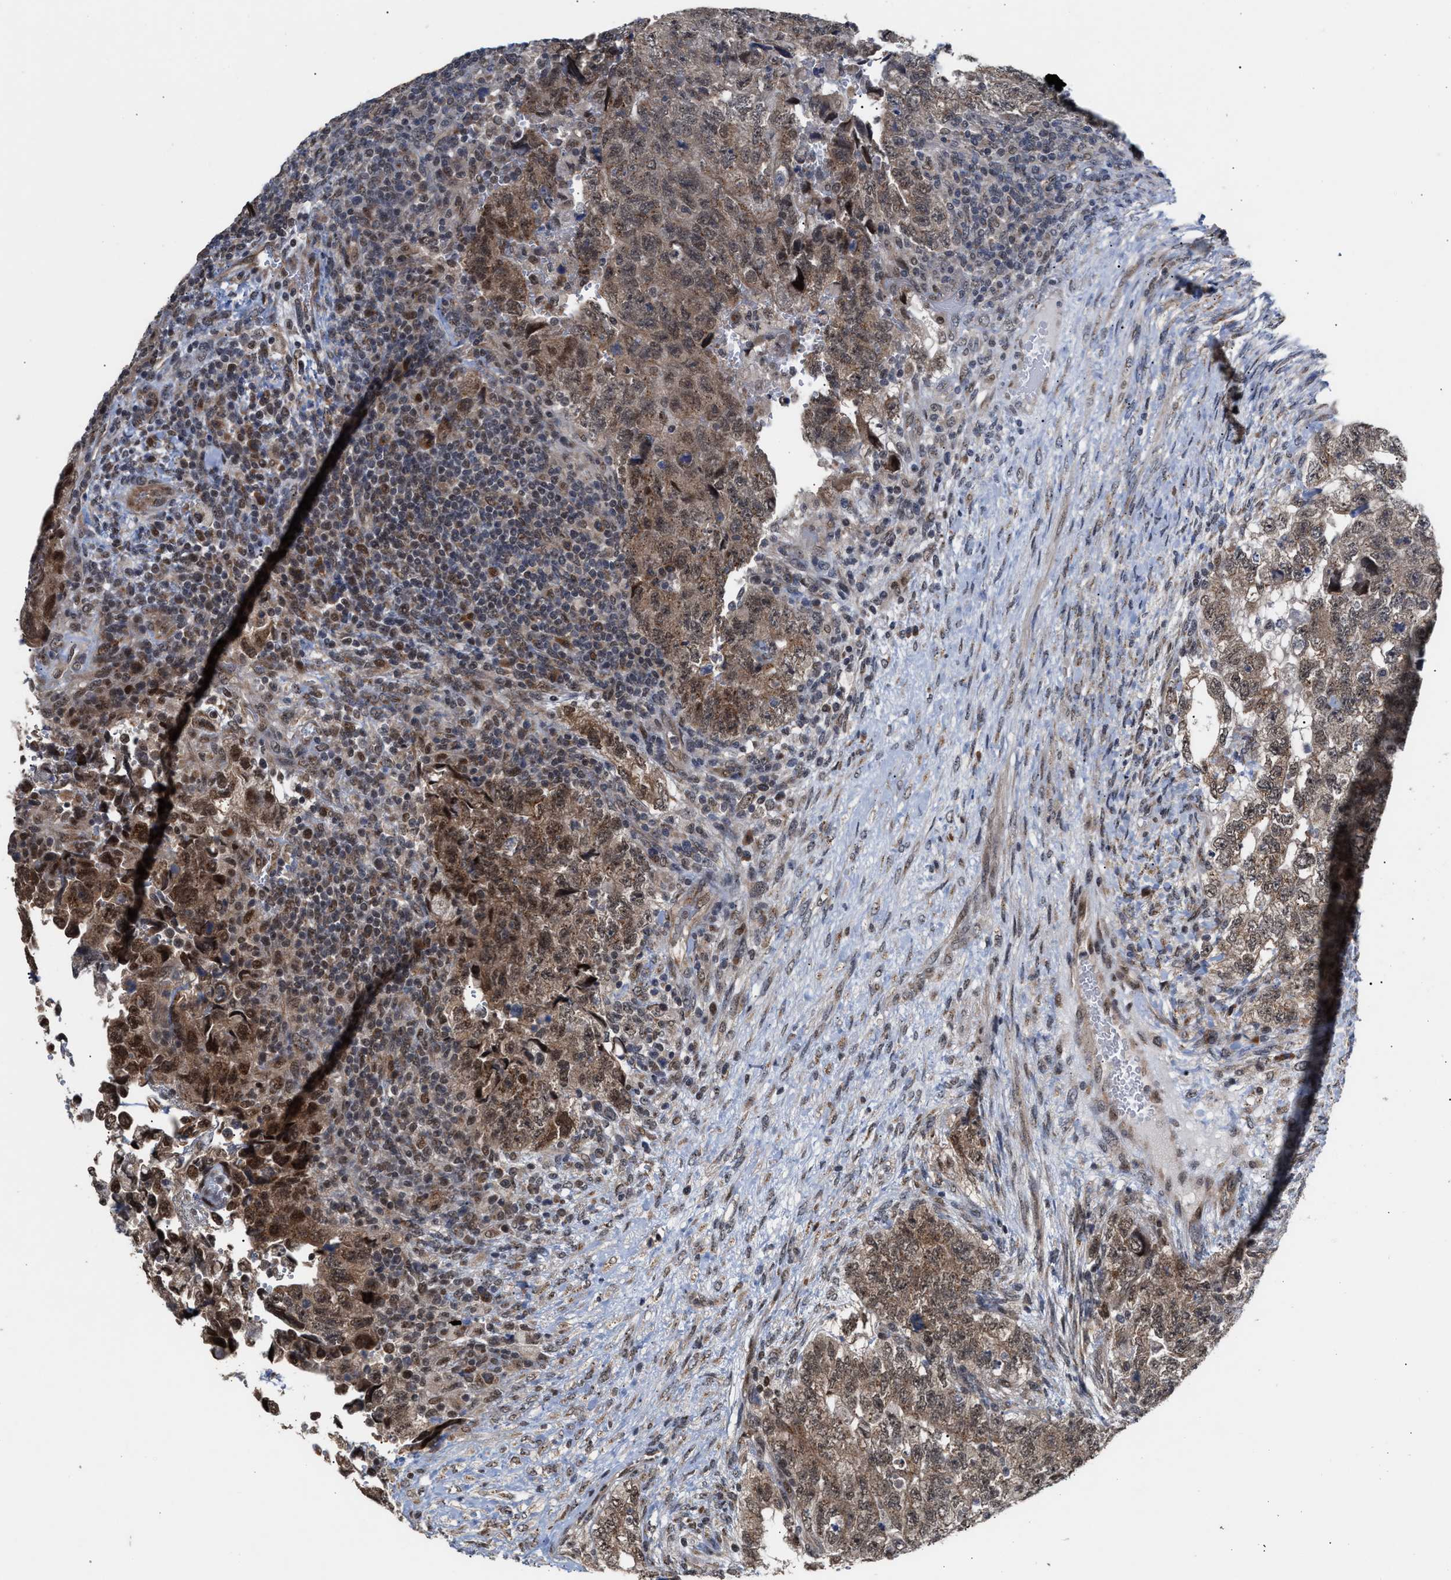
{"staining": {"intensity": "moderate", "quantity": ">75%", "location": "cytoplasmic/membranous"}, "tissue": "testis cancer", "cell_type": "Tumor cells", "image_type": "cancer", "snomed": [{"axis": "morphology", "description": "Carcinoma, Embryonal, NOS"}, {"axis": "topography", "description": "Testis"}], "caption": "About >75% of tumor cells in human embryonal carcinoma (testis) exhibit moderate cytoplasmic/membranous protein positivity as visualized by brown immunohistochemical staining.", "gene": "MKNK2", "patient": {"sex": "male", "age": 36}}